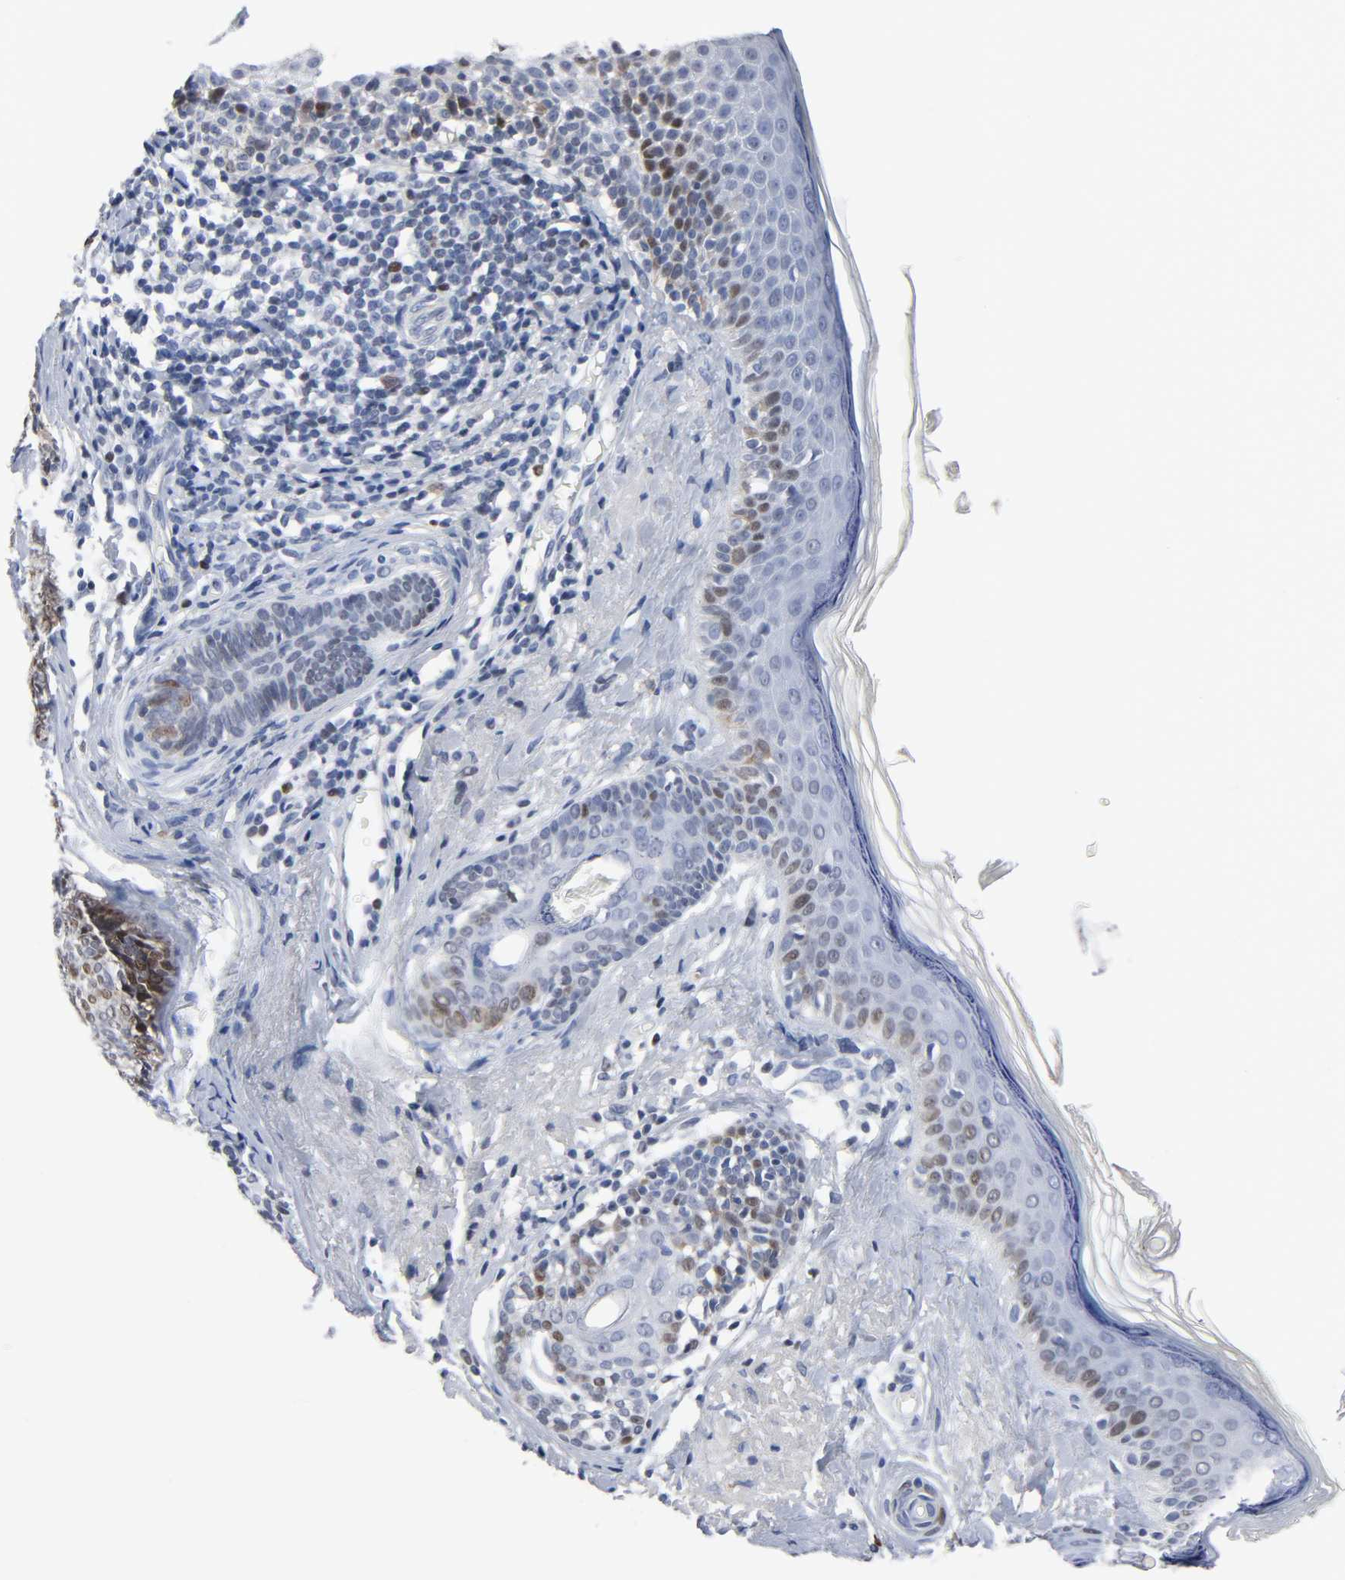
{"staining": {"intensity": "moderate", "quantity": "<25%", "location": "nuclear"}, "tissue": "skin cancer", "cell_type": "Tumor cells", "image_type": "cancer", "snomed": [{"axis": "morphology", "description": "Normal tissue, NOS"}, {"axis": "morphology", "description": "Basal cell carcinoma"}, {"axis": "topography", "description": "Skin"}], "caption": "Human skin cancer stained for a protein (brown) displays moderate nuclear positive positivity in approximately <25% of tumor cells.", "gene": "WEE1", "patient": {"sex": "female", "age": 69}}